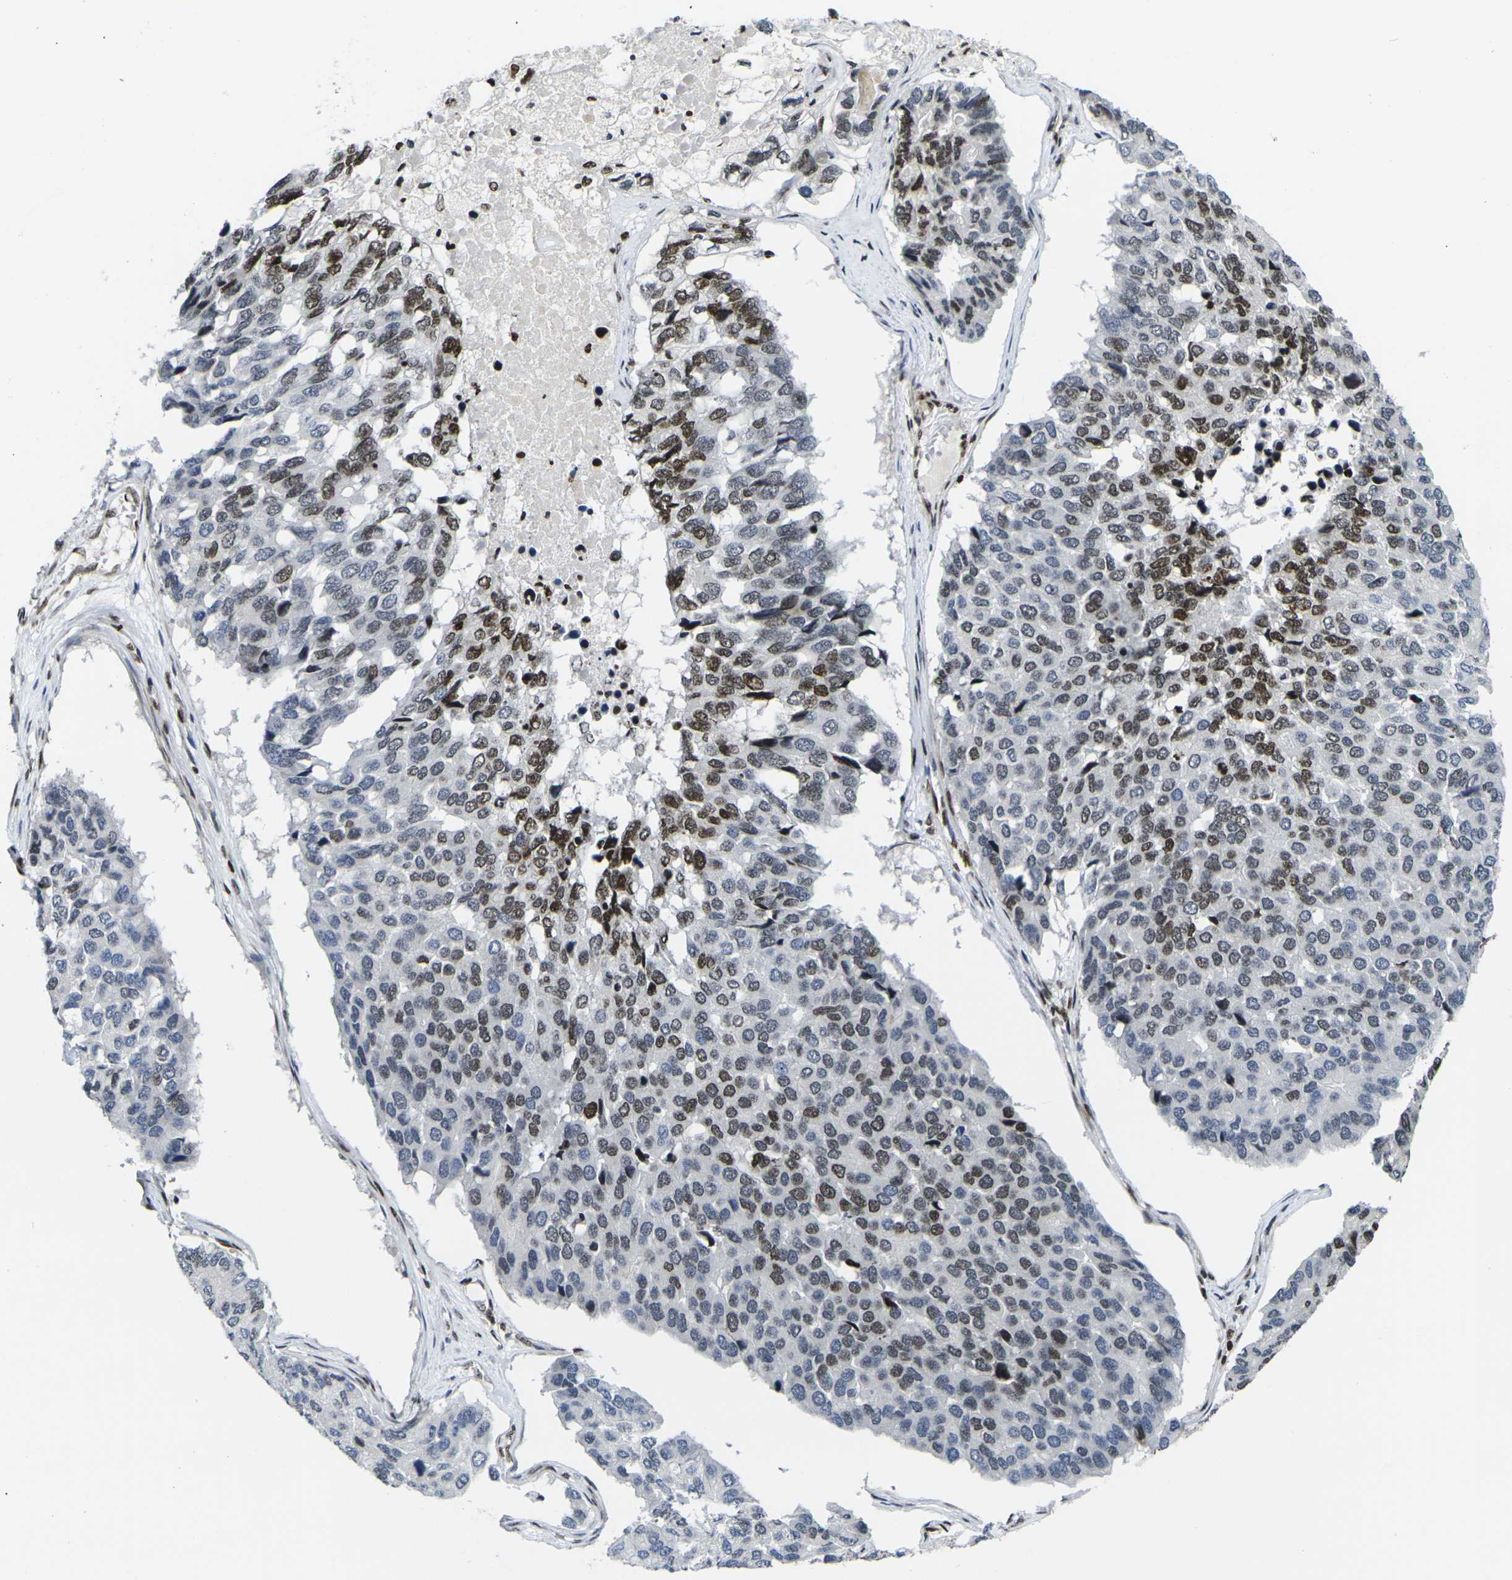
{"staining": {"intensity": "moderate", "quantity": "25%-75%", "location": "nuclear"}, "tissue": "pancreatic cancer", "cell_type": "Tumor cells", "image_type": "cancer", "snomed": [{"axis": "morphology", "description": "Adenocarcinoma, NOS"}, {"axis": "topography", "description": "Pancreas"}], "caption": "High-power microscopy captured an immunohistochemistry histopathology image of pancreatic adenocarcinoma, revealing moderate nuclear staining in about 25%-75% of tumor cells.", "gene": "H1-10", "patient": {"sex": "male", "age": 50}}